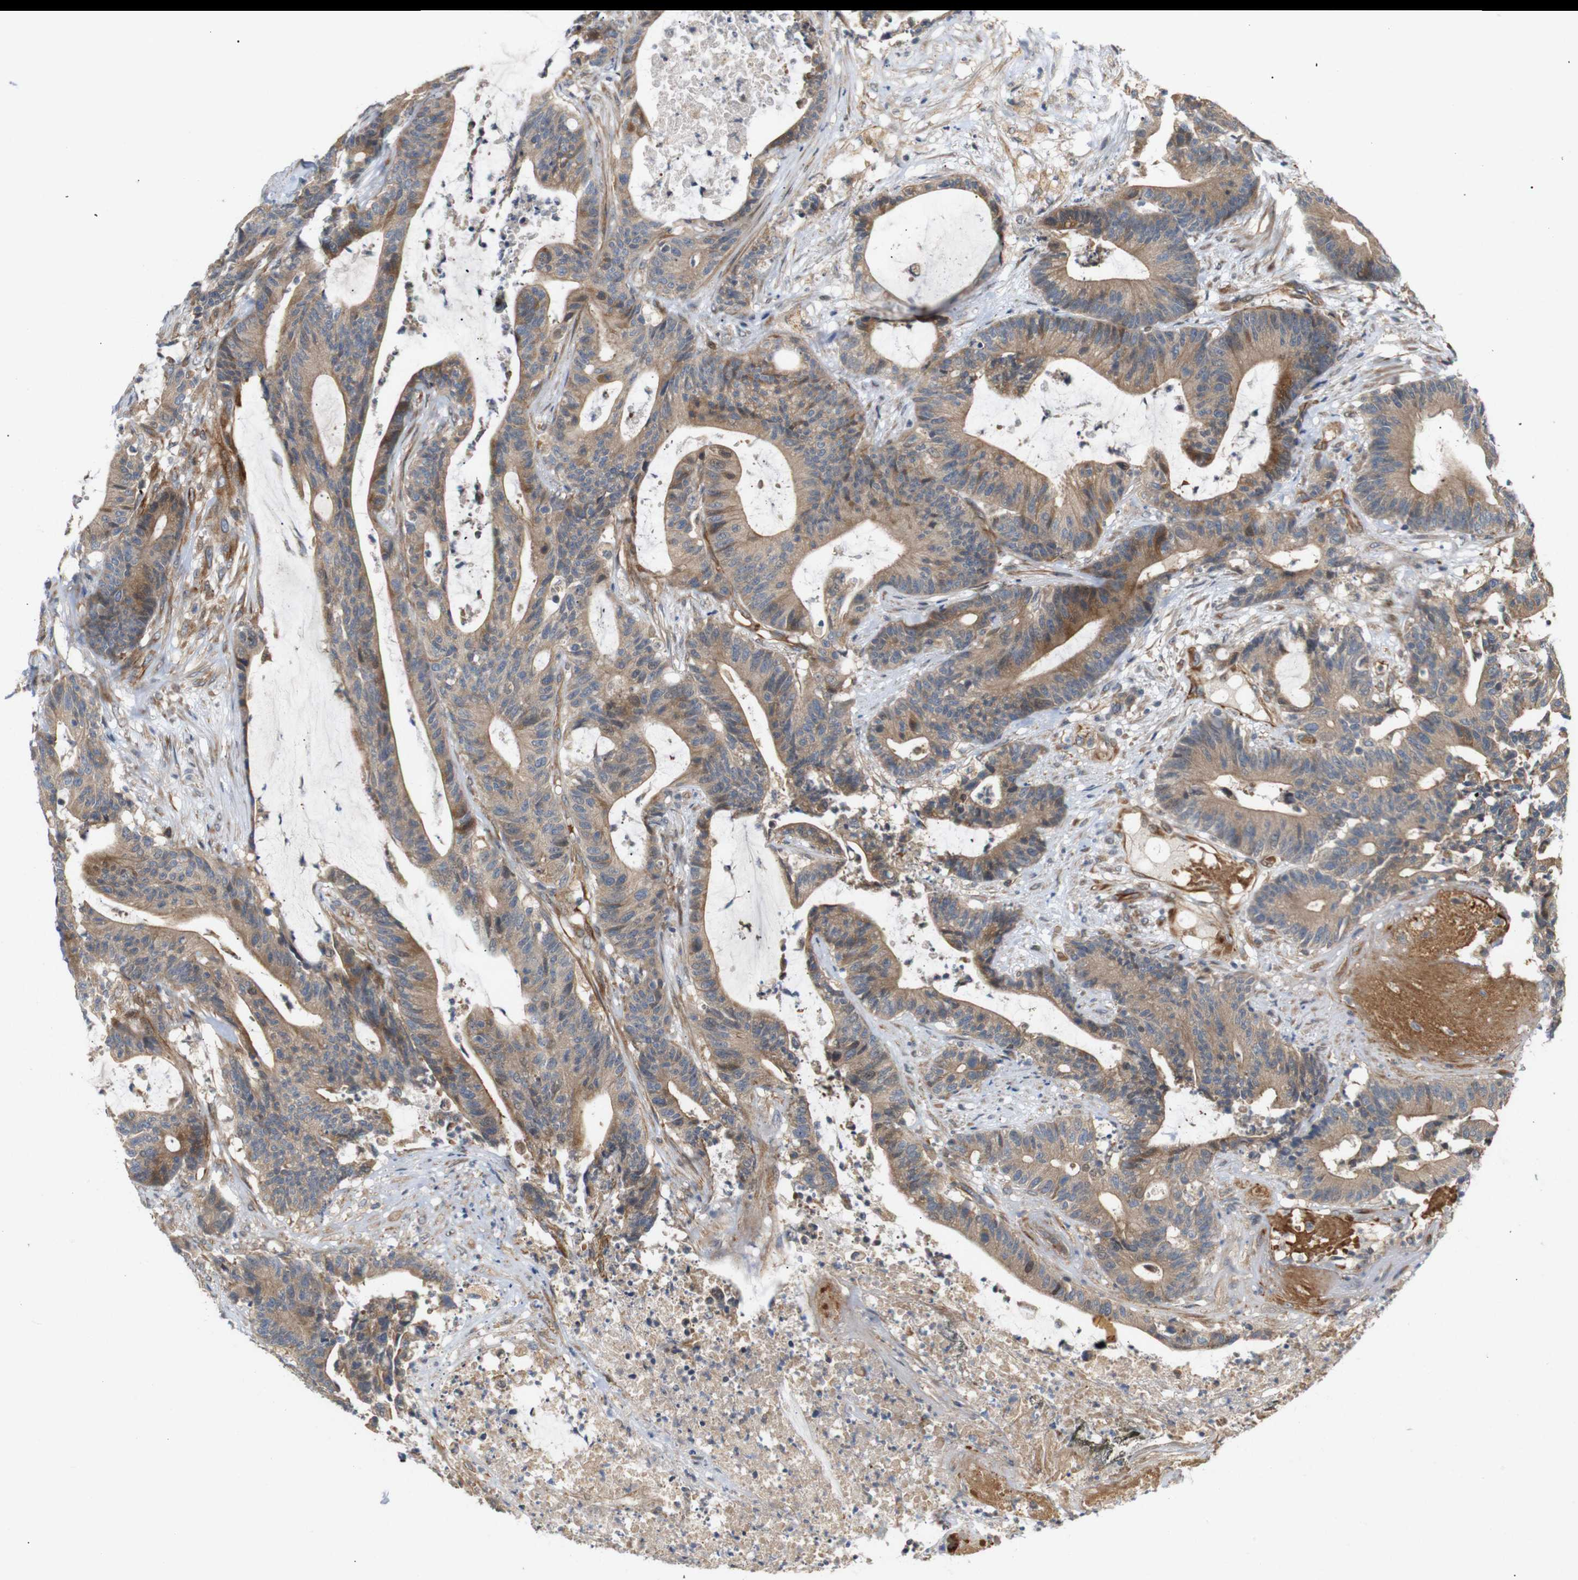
{"staining": {"intensity": "moderate", "quantity": ">75%", "location": "cytoplasmic/membranous"}, "tissue": "colorectal cancer", "cell_type": "Tumor cells", "image_type": "cancer", "snomed": [{"axis": "morphology", "description": "Adenocarcinoma, NOS"}, {"axis": "topography", "description": "Colon"}], "caption": "Colorectal cancer (adenocarcinoma) was stained to show a protein in brown. There is medium levels of moderate cytoplasmic/membranous expression in about >75% of tumor cells.", "gene": "RPTOR", "patient": {"sex": "female", "age": 84}}